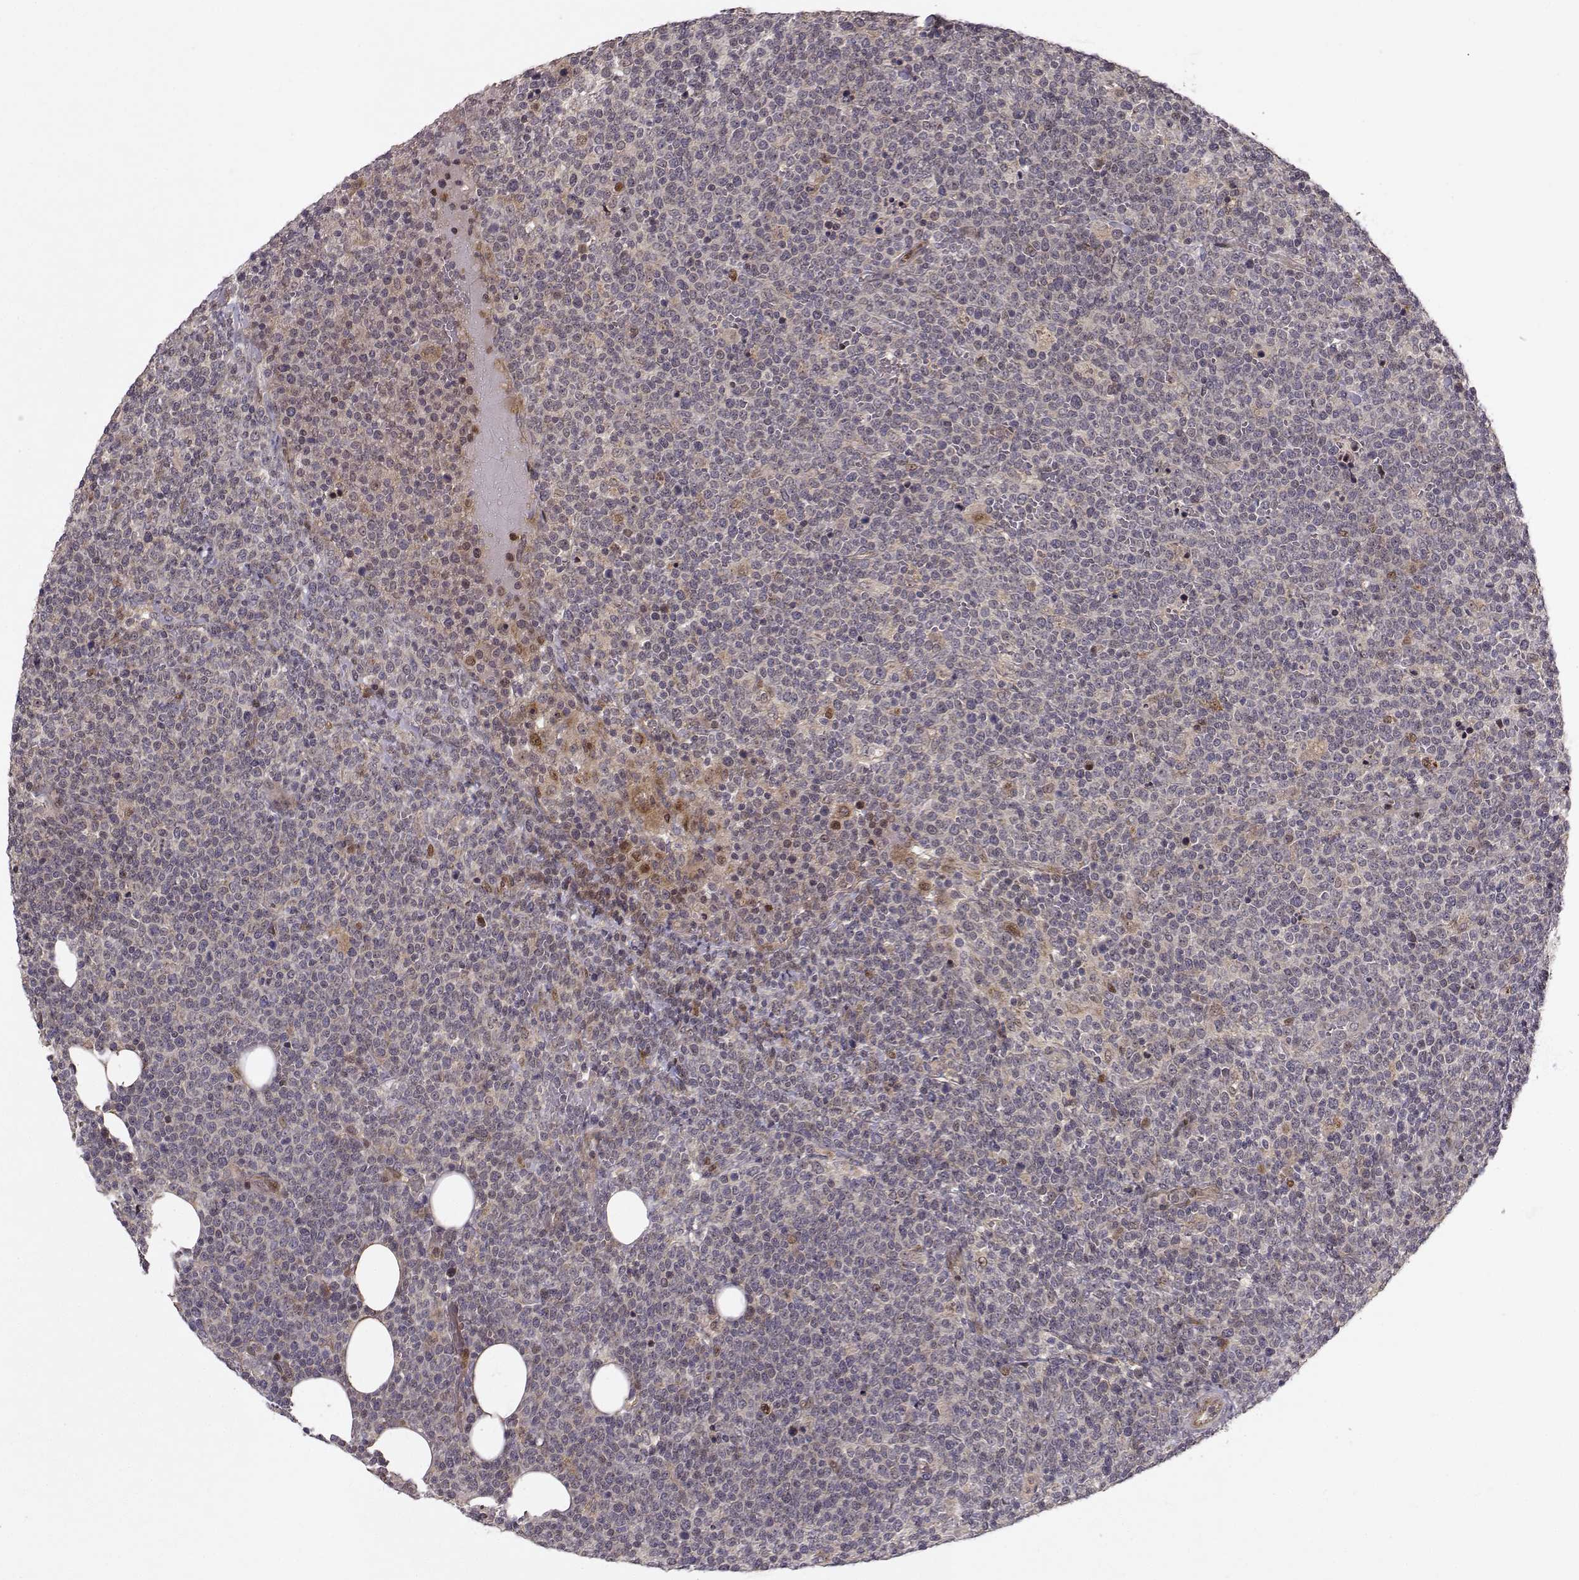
{"staining": {"intensity": "negative", "quantity": "none", "location": "none"}, "tissue": "lymphoma", "cell_type": "Tumor cells", "image_type": "cancer", "snomed": [{"axis": "morphology", "description": "Malignant lymphoma, non-Hodgkin's type, High grade"}, {"axis": "topography", "description": "Lymph node"}], "caption": "An immunohistochemistry histopathology image of lymphoma is shown. There is no staining in tumor cells of lymphoma.", "gene": "APC", "patient": {"sex": "male", "age": 61}}